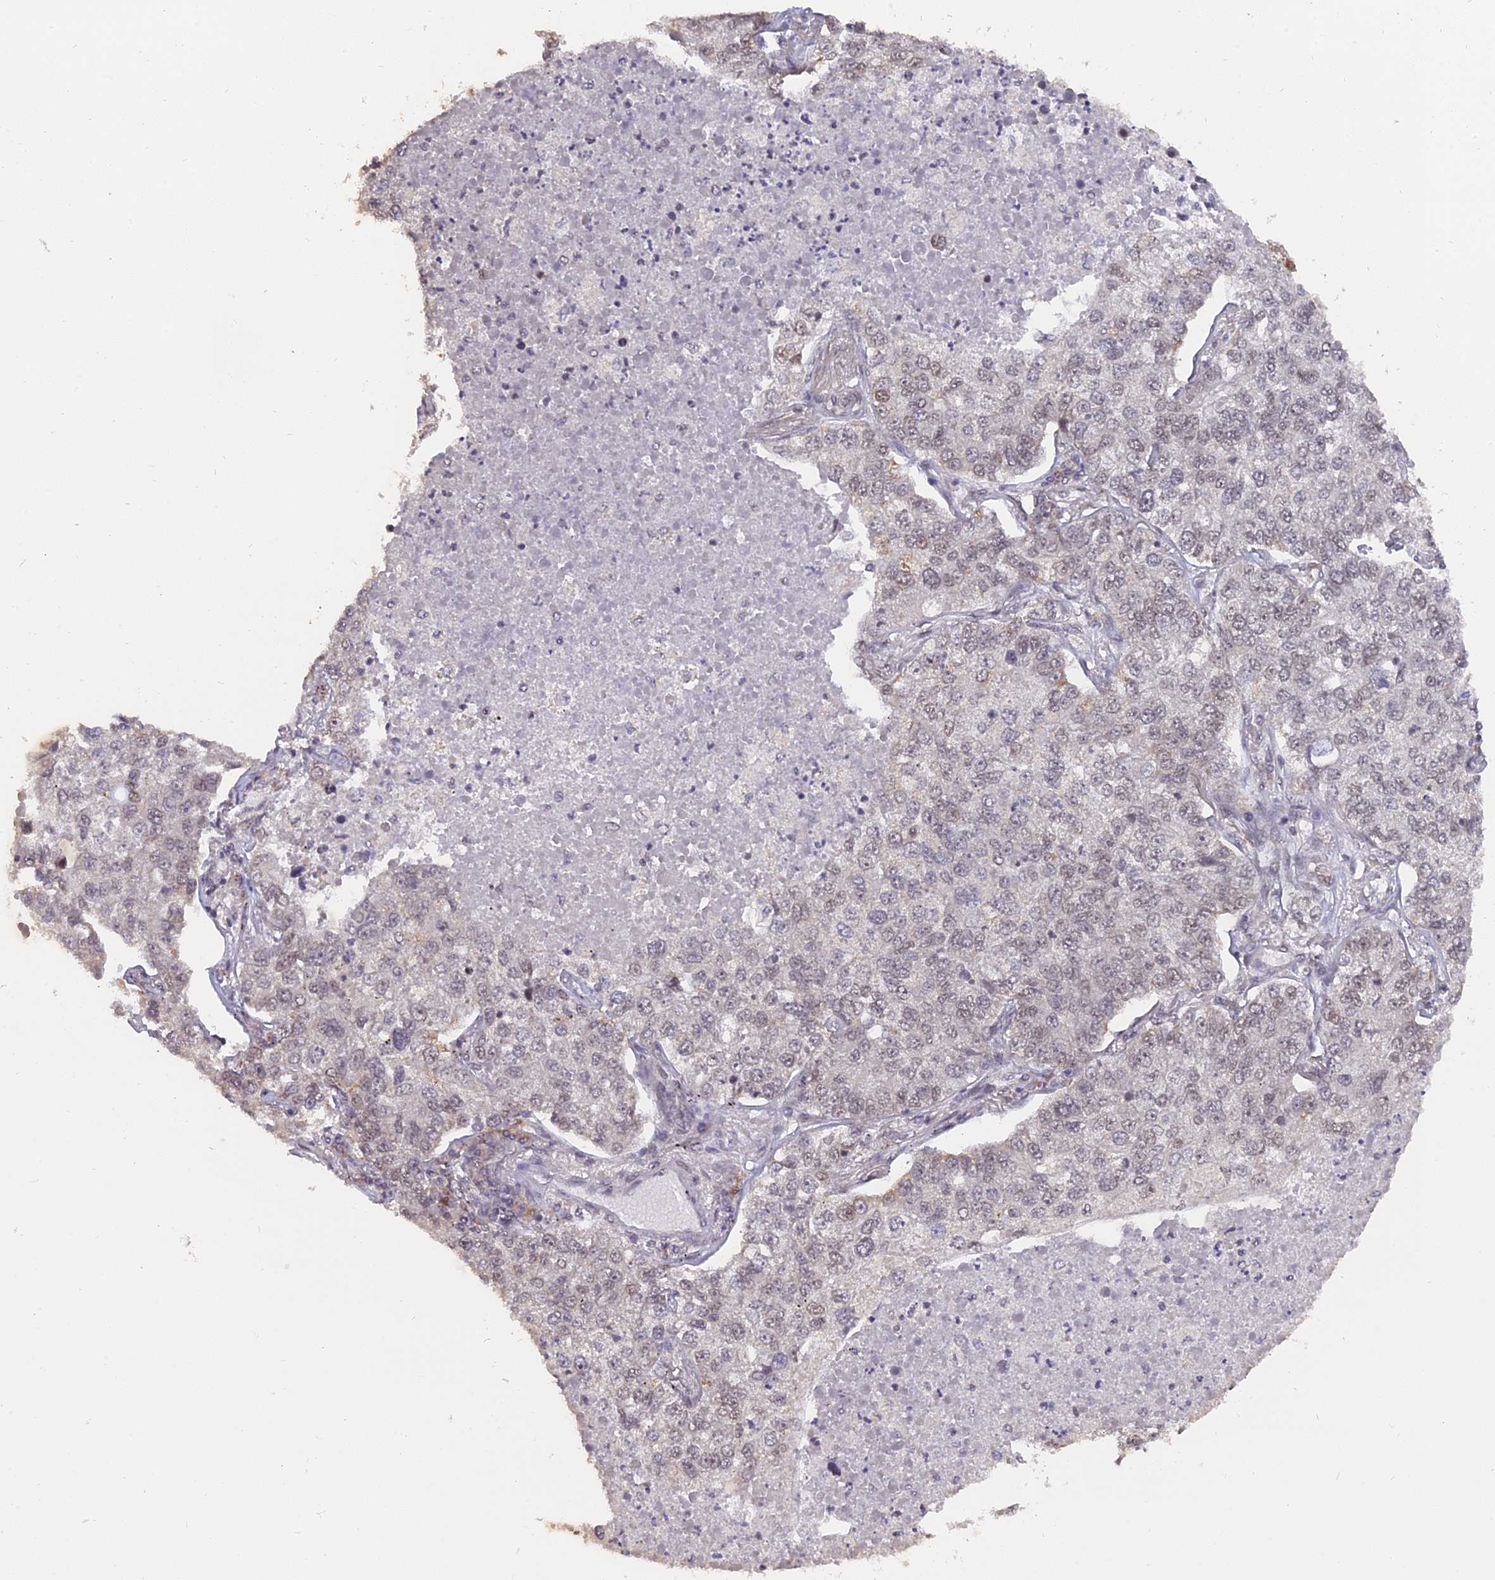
{"staining": {"intensity": "weak", "quantity": "25%-75%", "location": "nuclear"}, "tissue": "lung cancer", "cell_type": "Tumor cells", "image_type": "cancer", "snomed": [{"axis": "morphology", "description": "Adenocarcinoma, NOS"}, {"axis": "topography", "description": "Lung"}], "caption": "Brown immunohistochemical staining in human lung adenocarcinoma exhibits weak nuclear staining in about 25%-75% of tumor cells.", "gene": "NR1H3", "patient": {"sex": "male", "age": 49}}